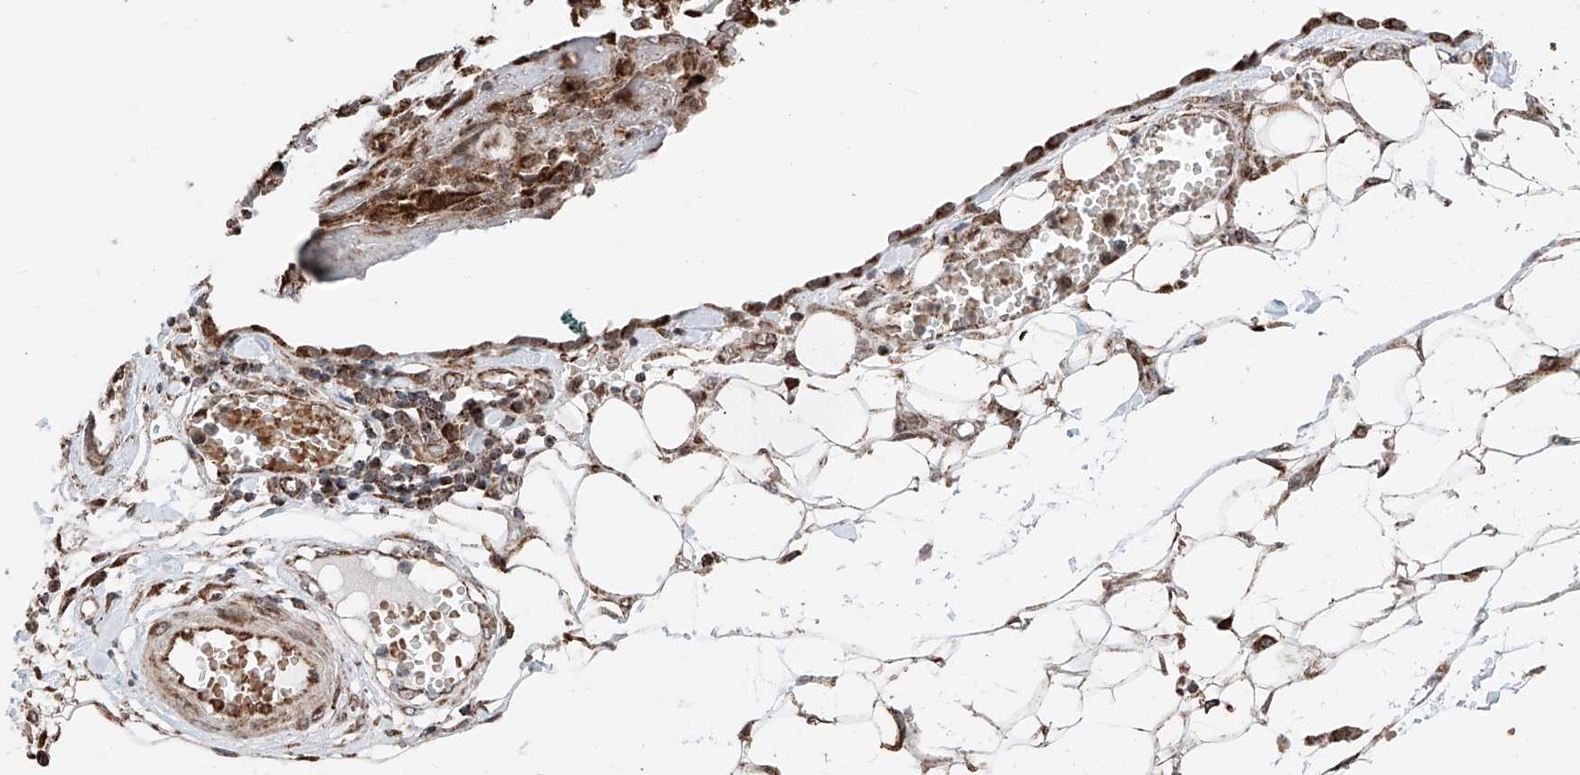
{"staining": {"intensity": "strong", "quantity": ">75%", "location": "cytoplasmic/membranous"}, "tissue": "ovarian cancer", "cell_type": "Tumor cells", "image_type": "cancer", "snomed": [{"axis": "morphology", "description": "Cystadenocarcinoma, serous, NOS"}, {"axis": "topography", "description": "Soft tissue"}, {"axis": "topography", "description": "Ovary"}], "caption": "Ovarian cancer (serous cystadenocarcinoma) stained with a brown dye shows strong cytoplasmic/membranous positive staining in approximately >75% of tumor cells.", "gene": "ZSCAN29", "patient": {"sex": "female", "age": 57}}